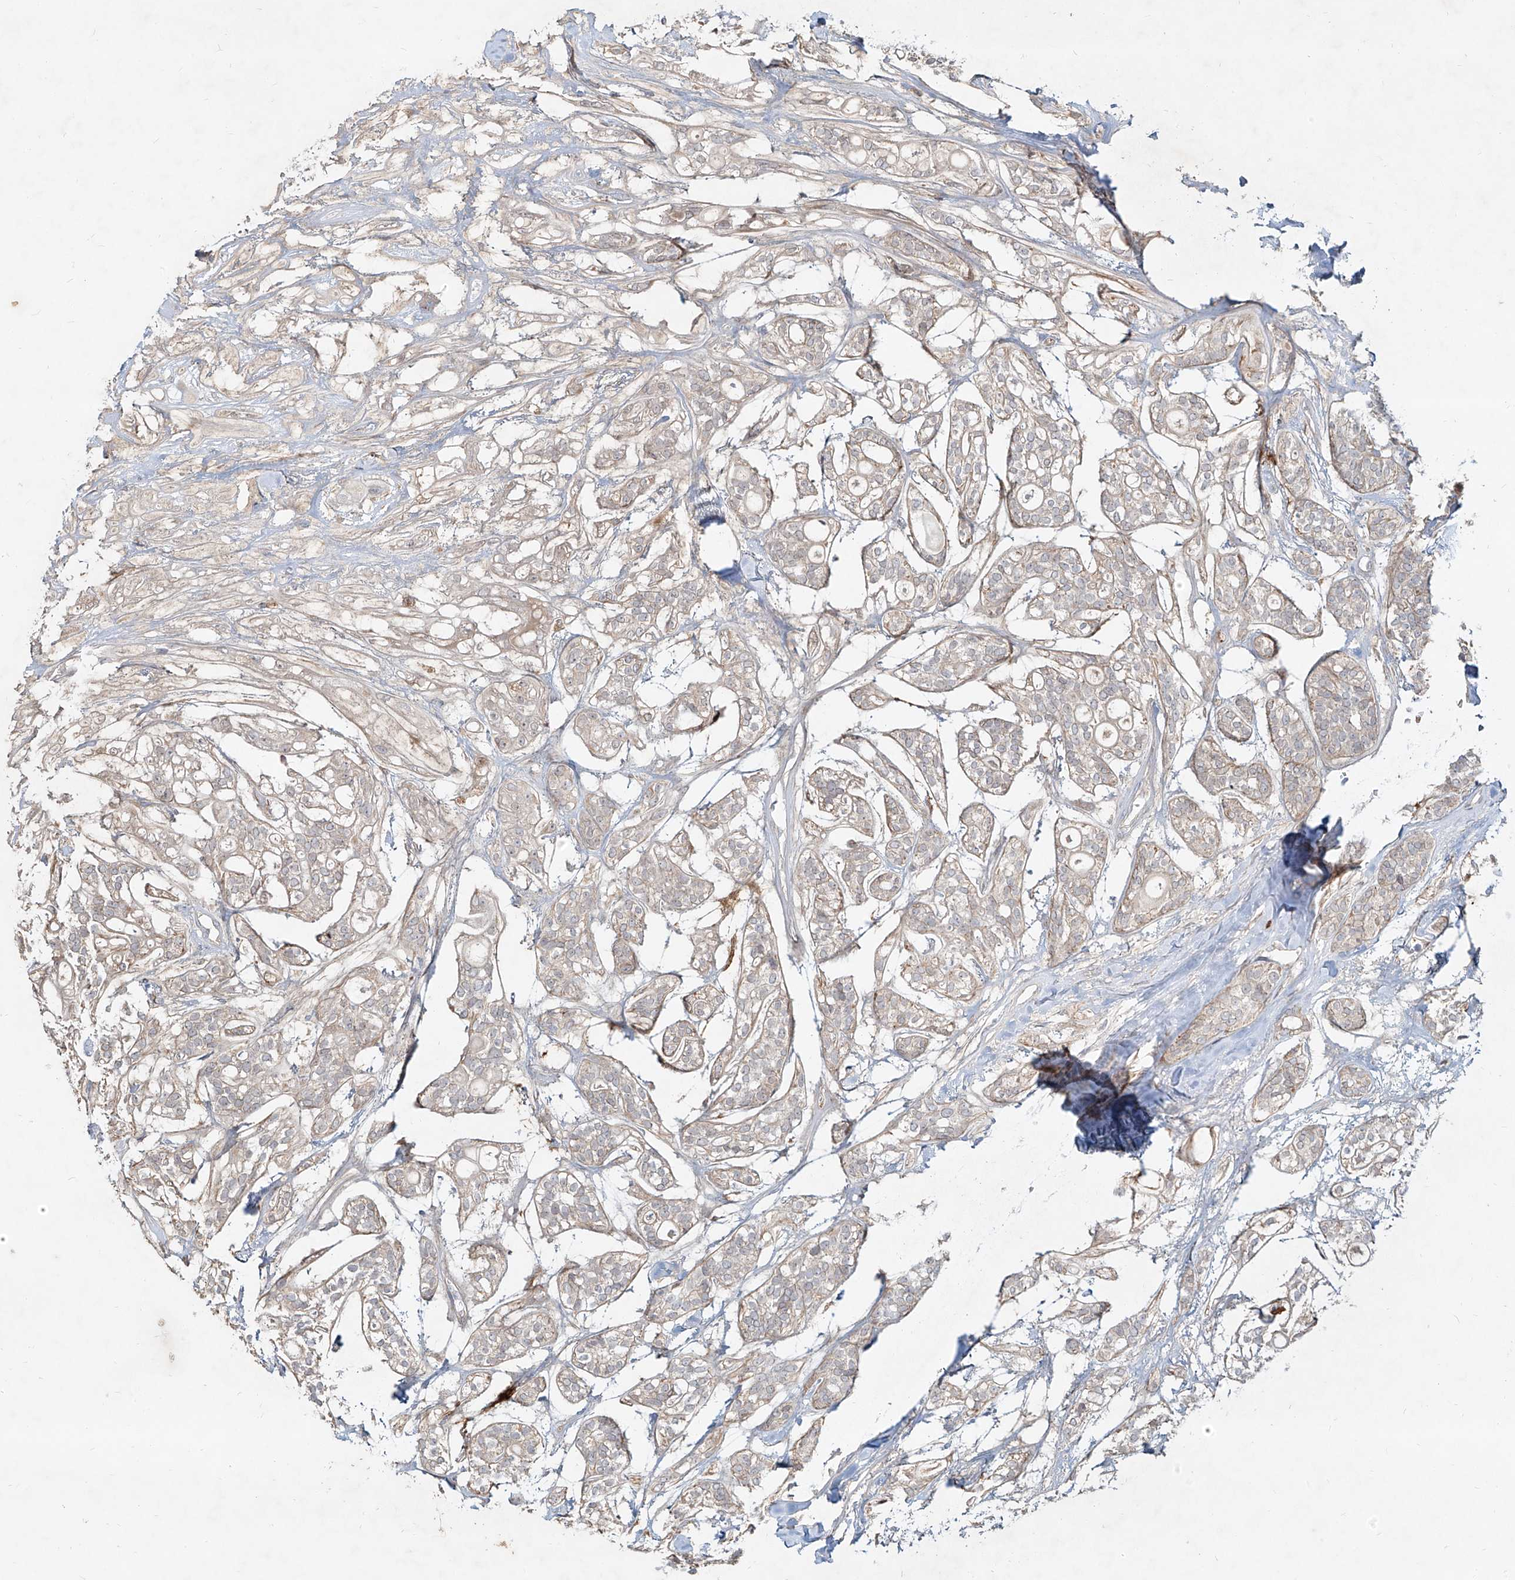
{"staining": {"intensity": "negative", "quantity": "none", "location": "none"}, "tissue": "head and neck cancer", "cell_type": "Tumor cells", "image_type": "cancer", "snomed": [{"axis": "morphology", "description": "Adenocarcinoma, NOS"}, {"axis": "topography", "description": "Head-Neck"}], "caption": "A high-resolution micrograph shows immunohistochemistry staining of head and neck cancer (adenocarcinoma), which demonstrates no significant positivity in tumor cells.", "gene": "FGD2", "patient": {"sex": "male", "age": 66}}